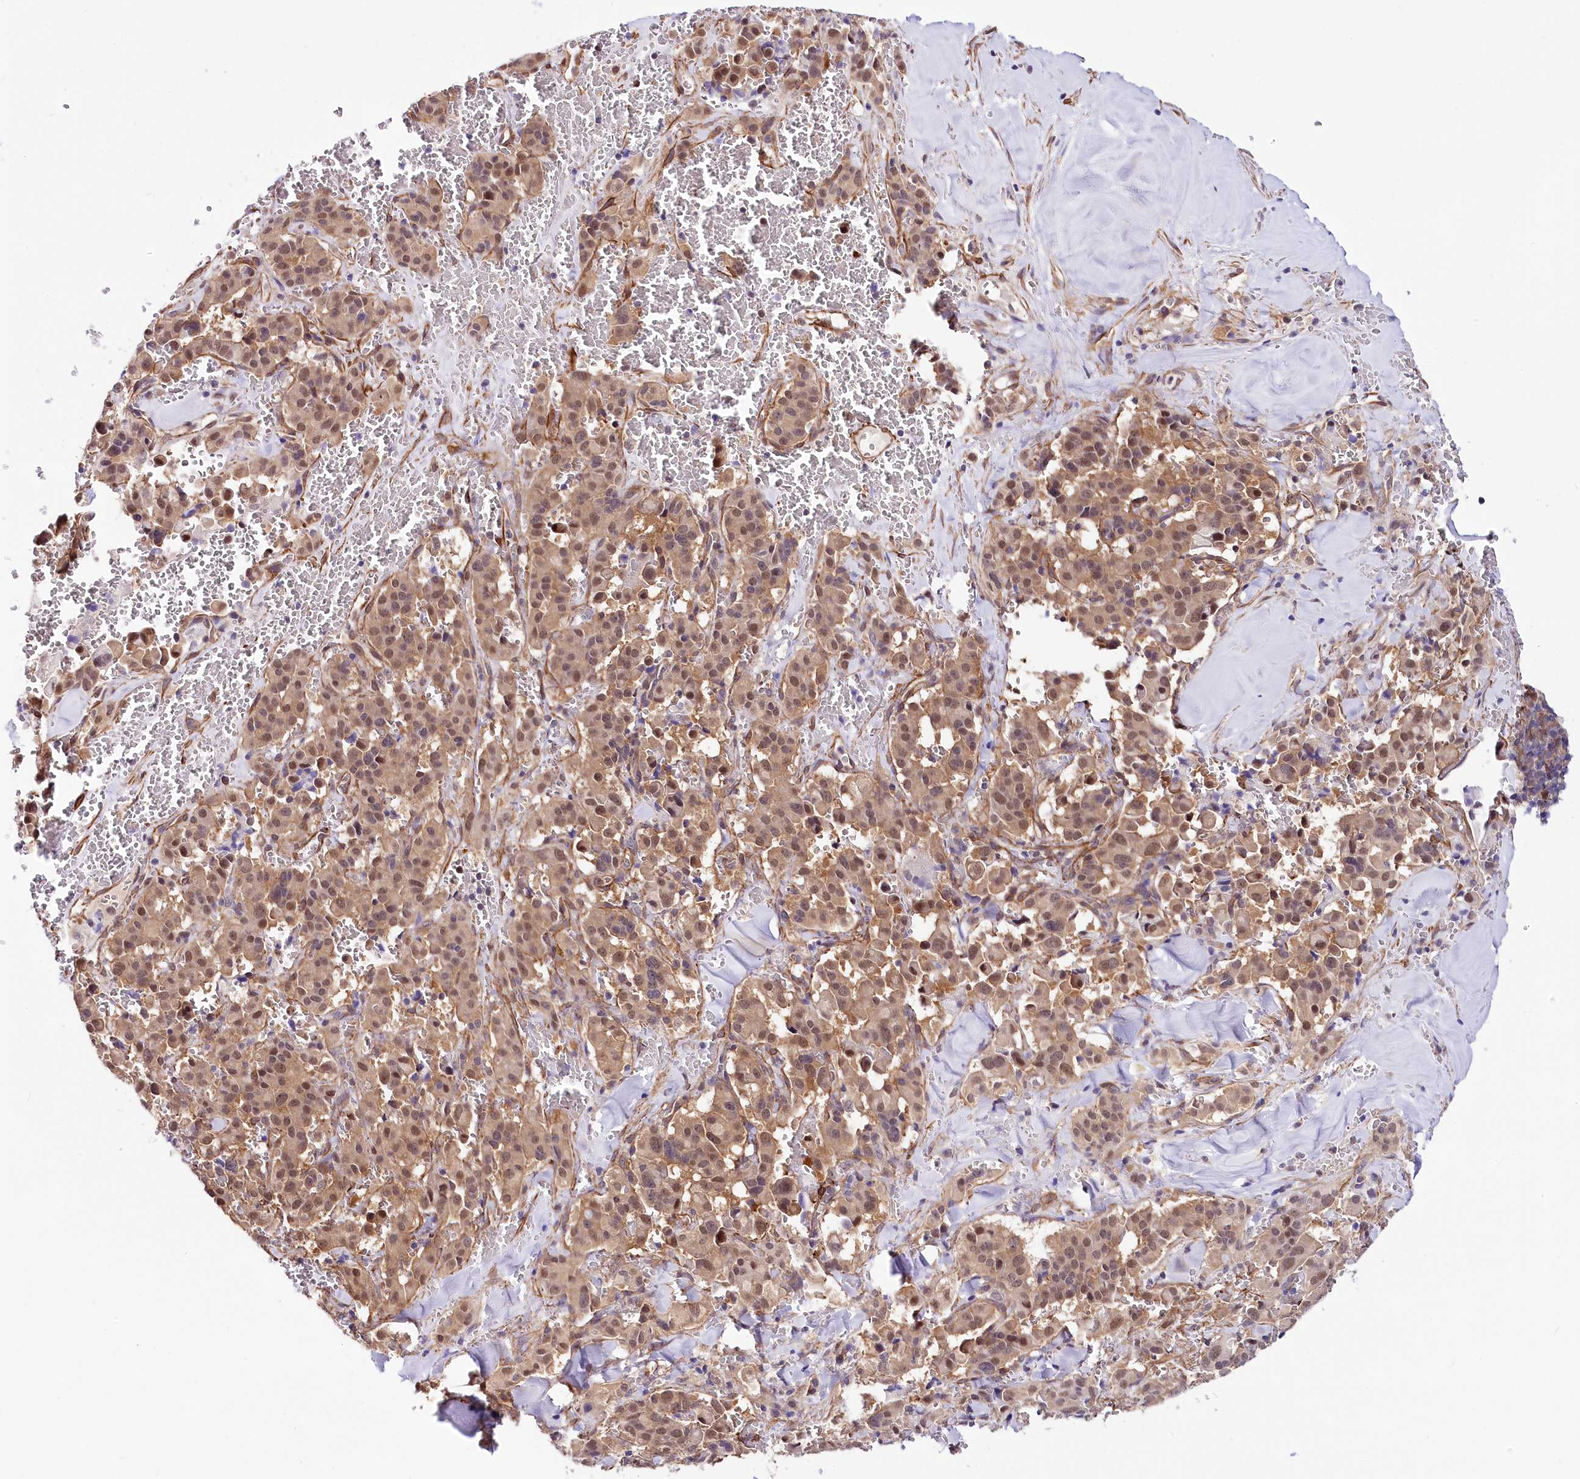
{"staining": {"intensity": "moderate", "quantity": ">75%", "location": "nuclear"}, "tissue": "pancreatic cancer", "cell_type": "Tumor cells", "image_type": "cancer", "snomed": [{"axis": "morphology", "description": "Adenocarcinoma, NOS"}, {"axis": "topography", "description": "Pancreas"}], "caption": "The image displays staining of adenocarcinoma (pancreatic), revealing moderate nuclear protein staining (brown color) within tumor cells. Nuclei are stained in blue.", "gene": "PPP2R5B", "patient": {"sex": "male", "age": 65}}